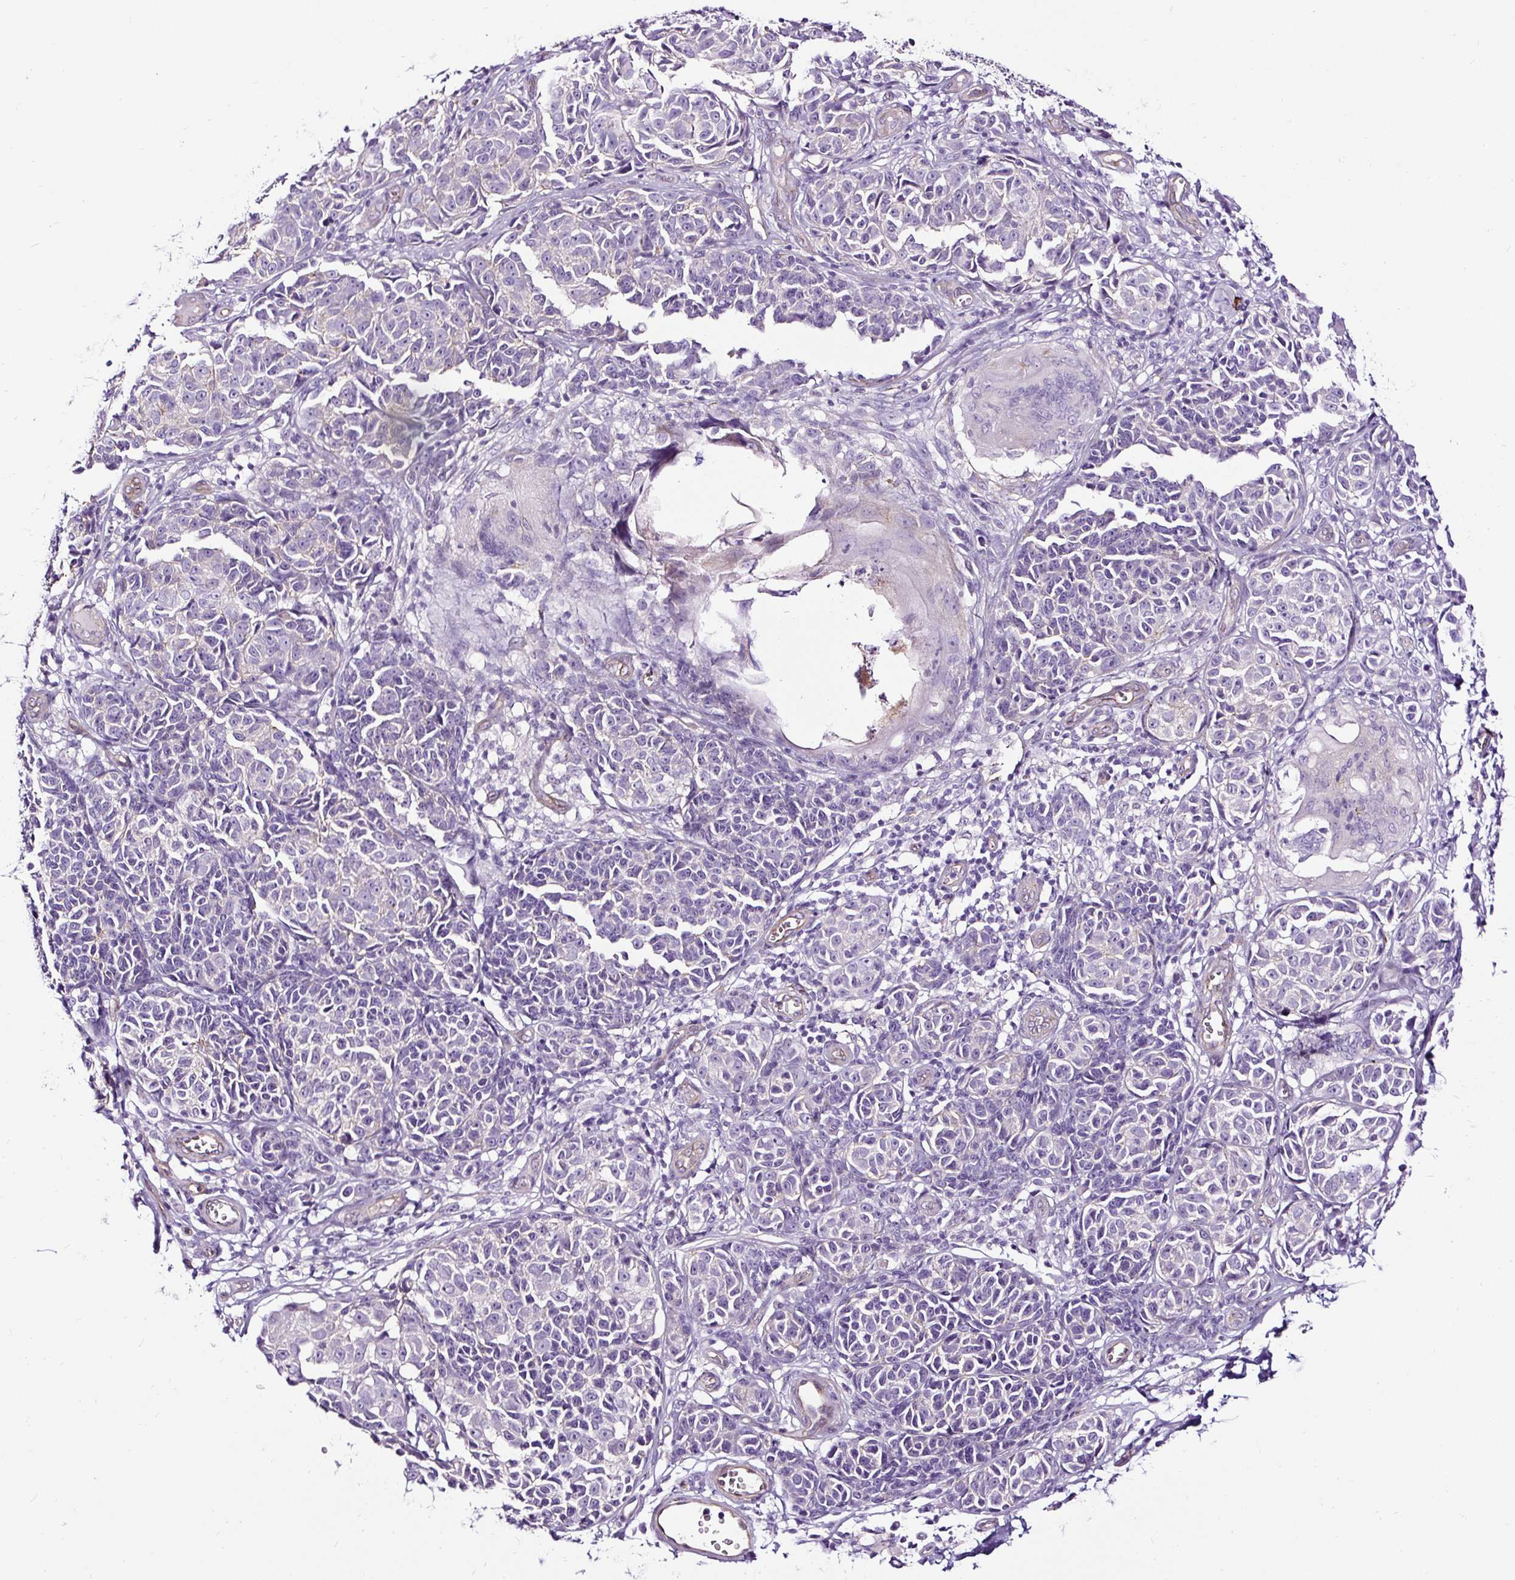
{"staining": {"intensity": "negative", "quantity": "none", "location": "none"}, "tissue": "melanoma", "cell_type": "Tumor cells", "image_type": "cancer", "snomed": [{"axis": "morphology", "description": "Malignant melanoma, NOS"}, {"axis": "topography", "description": "Skin"}], "caption": "IHC histopathology image of neoplastic tissue: human malignant melanoma stained with DAB demonstrates no significant protein expression in tumor cells.", "gene": "SLC7A8", "patient": {"sex": "male", "age": 73}}